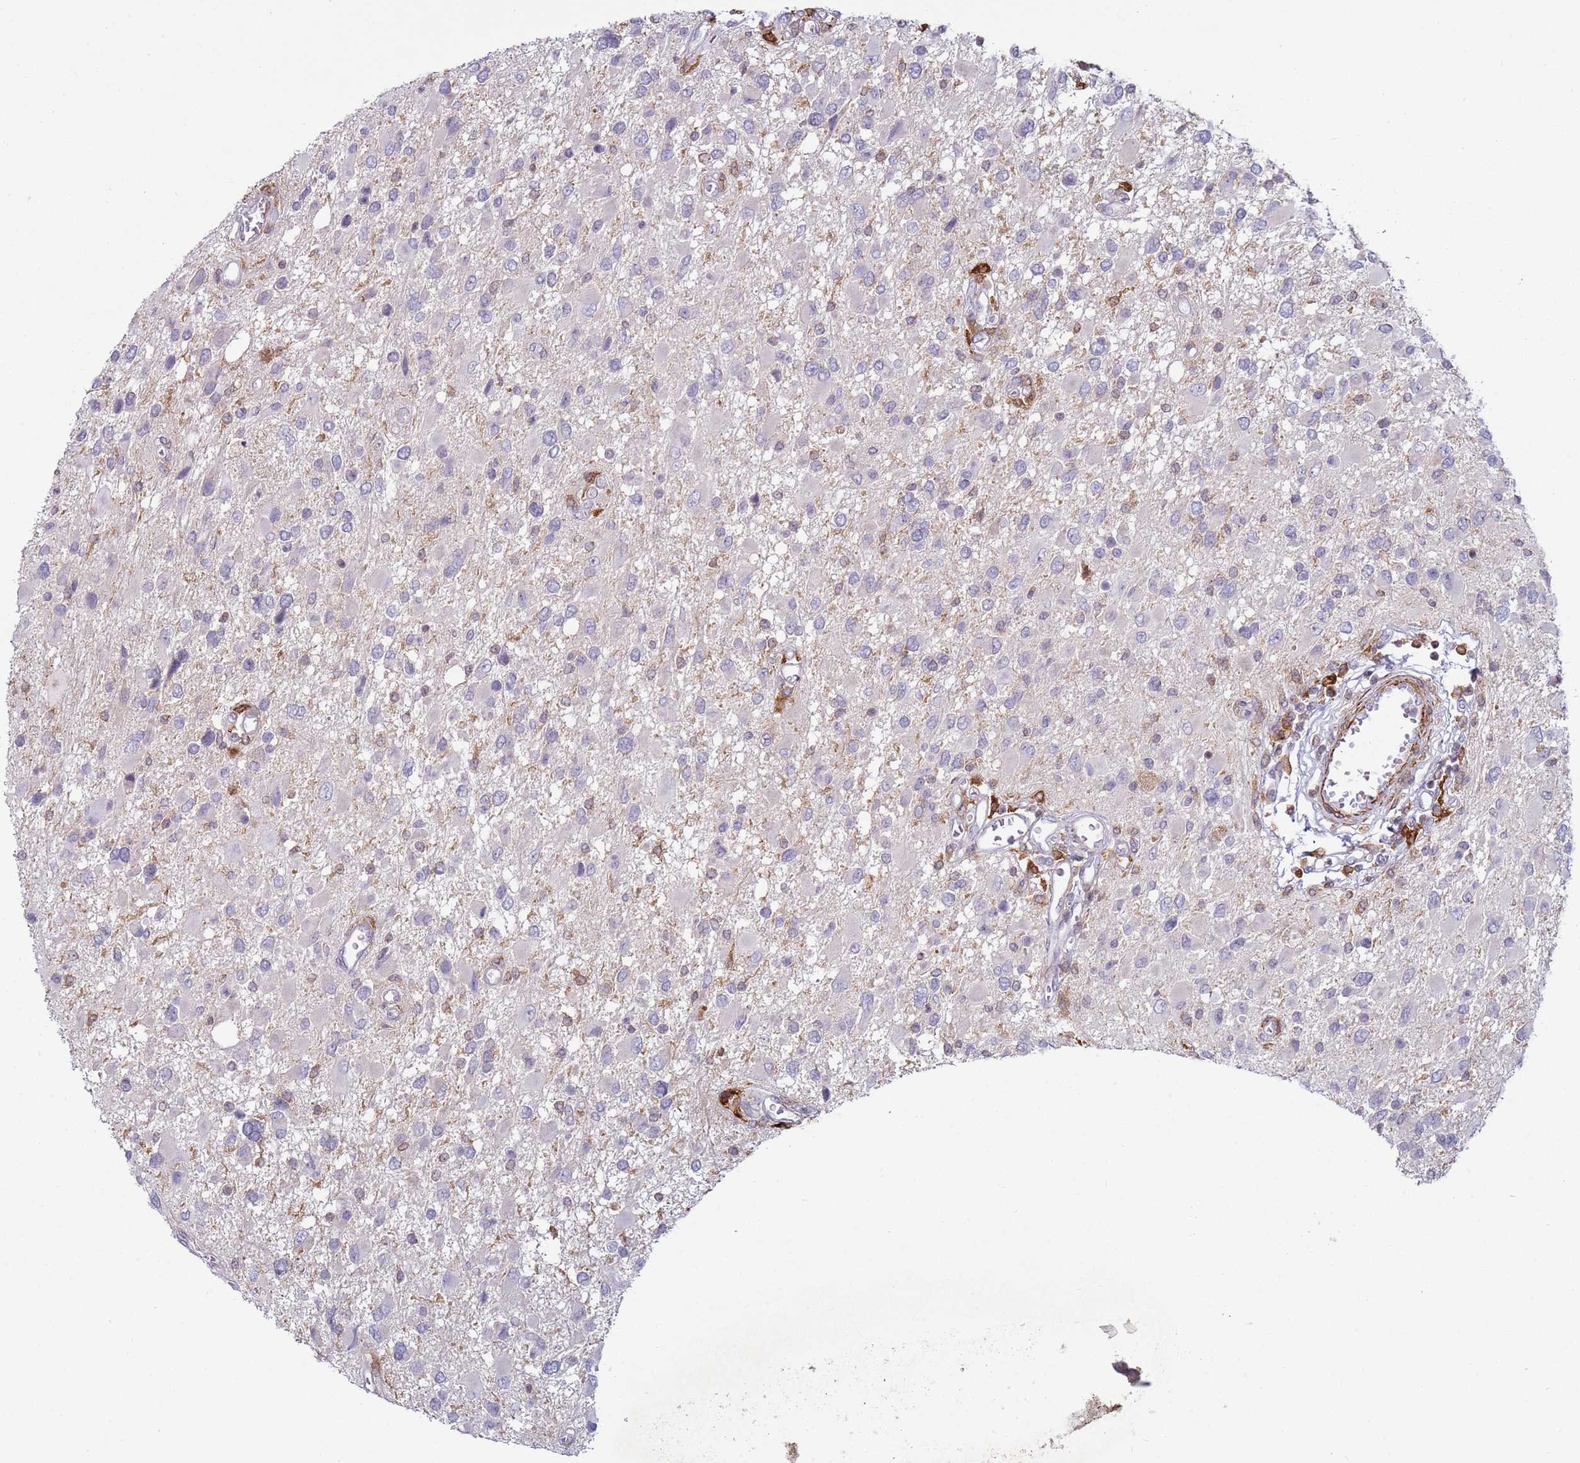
{"staining": {"intensity": "negative", "quantity": "none", "location": "none"}, "tissue": "glioma", "cell_type": "Tumor cells", "image_type": "cancer", "snomed": [{"axis": "morphology", "description": "Glioma, malignant, High grade"}, {"axis": "topography", "description": "Brain"}], "caption": "Glioma stained for a protein using immunohistochemistry (IHC) displays no staining tumor cells.", "gene": "SNAPC4", "patient": {"sex": "male", "age": 53}}